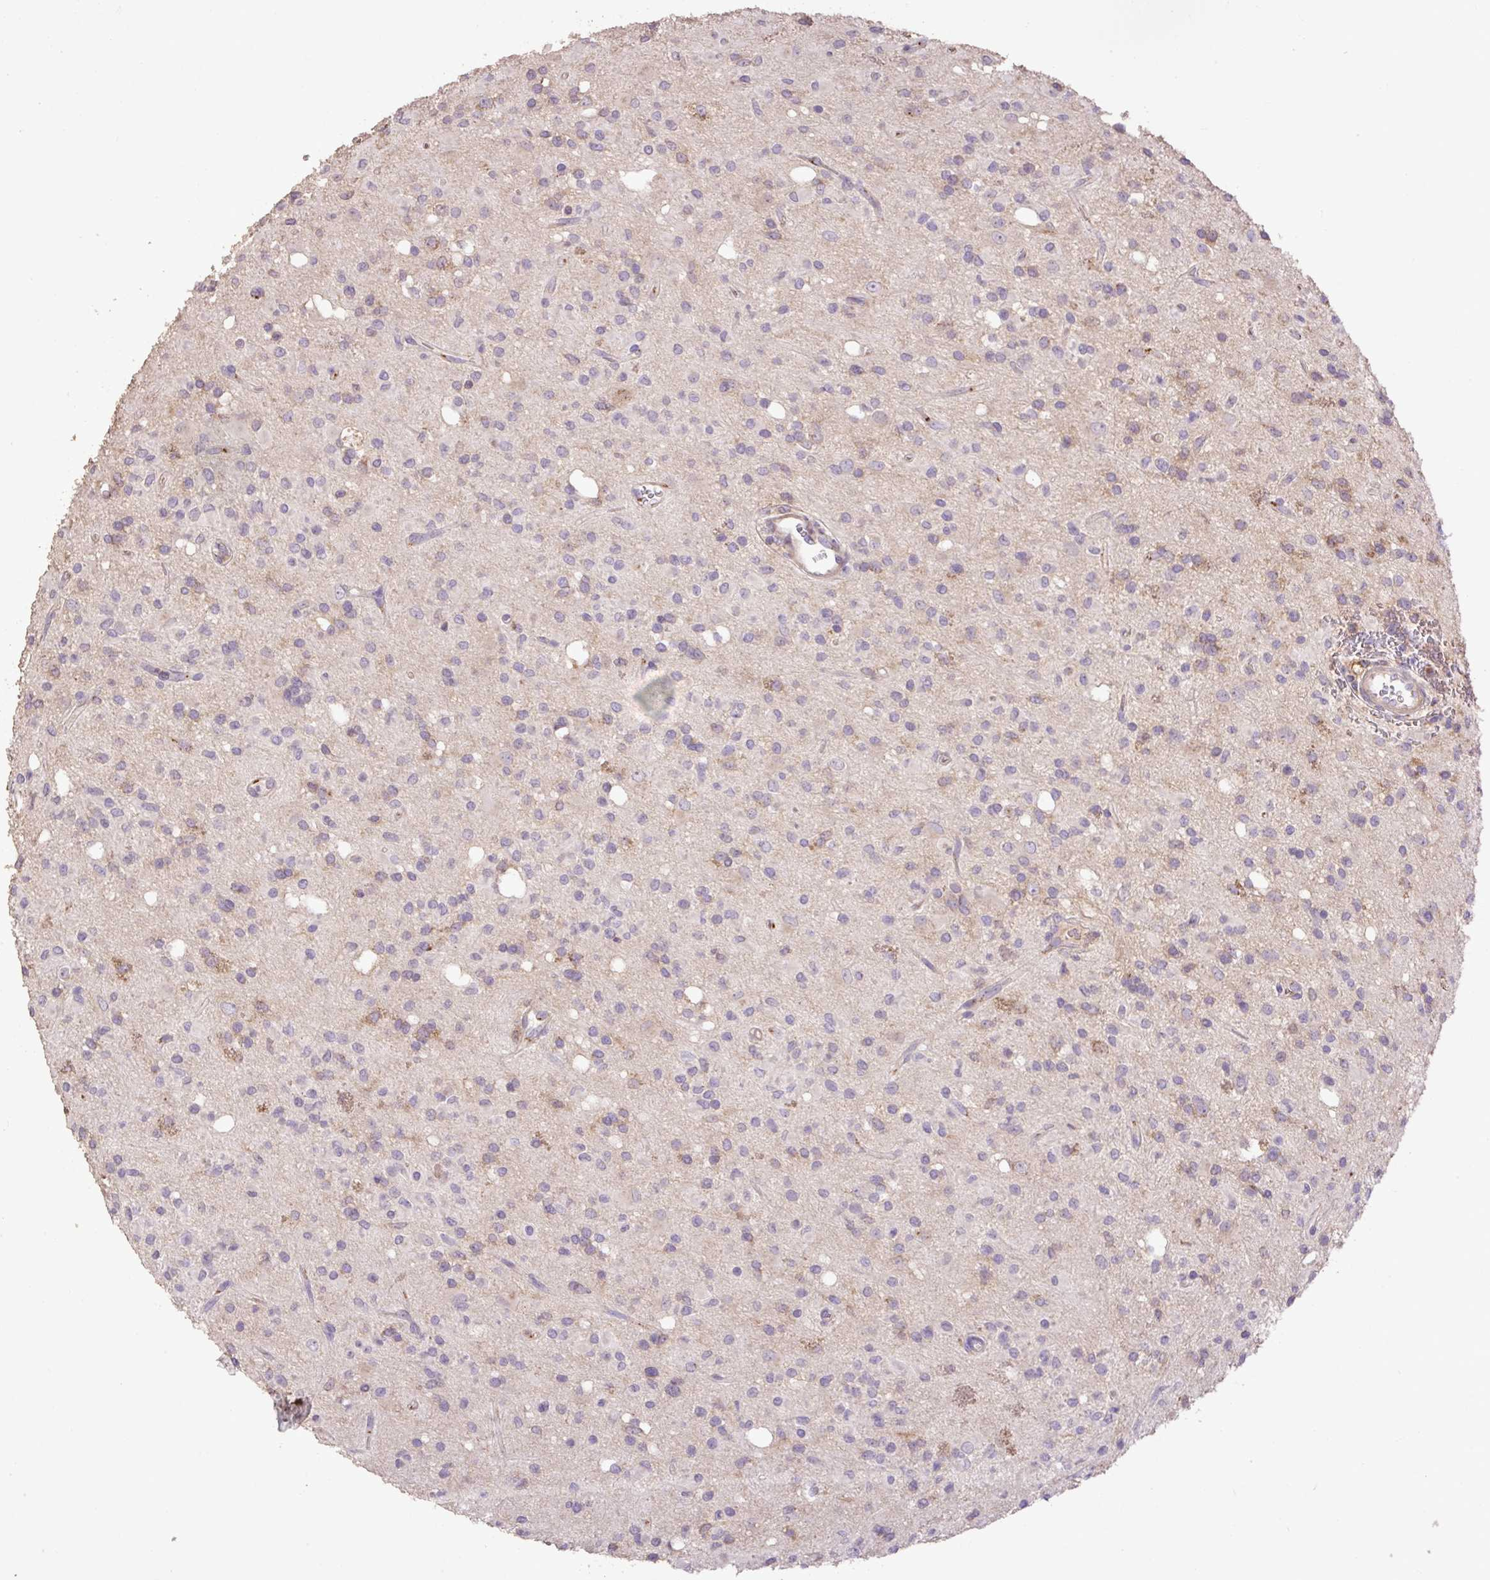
{"staining": {"intensity": "negative", "quantity": "none", "location": "none"}, "tissue": "glioma", "cell_type": "Tumor cells", "image_type": "cancer", "snomed": [{"axis": "morphology", "description": "Glioma, malignant, Low grade"}, {"axis": "topography", "description": "Brain"}], "caption": "The micrograph exhibits no significant expression in tumor cells of glioma.", "gene": "ABR", "patient": {"sex": "female", "age": 33}}